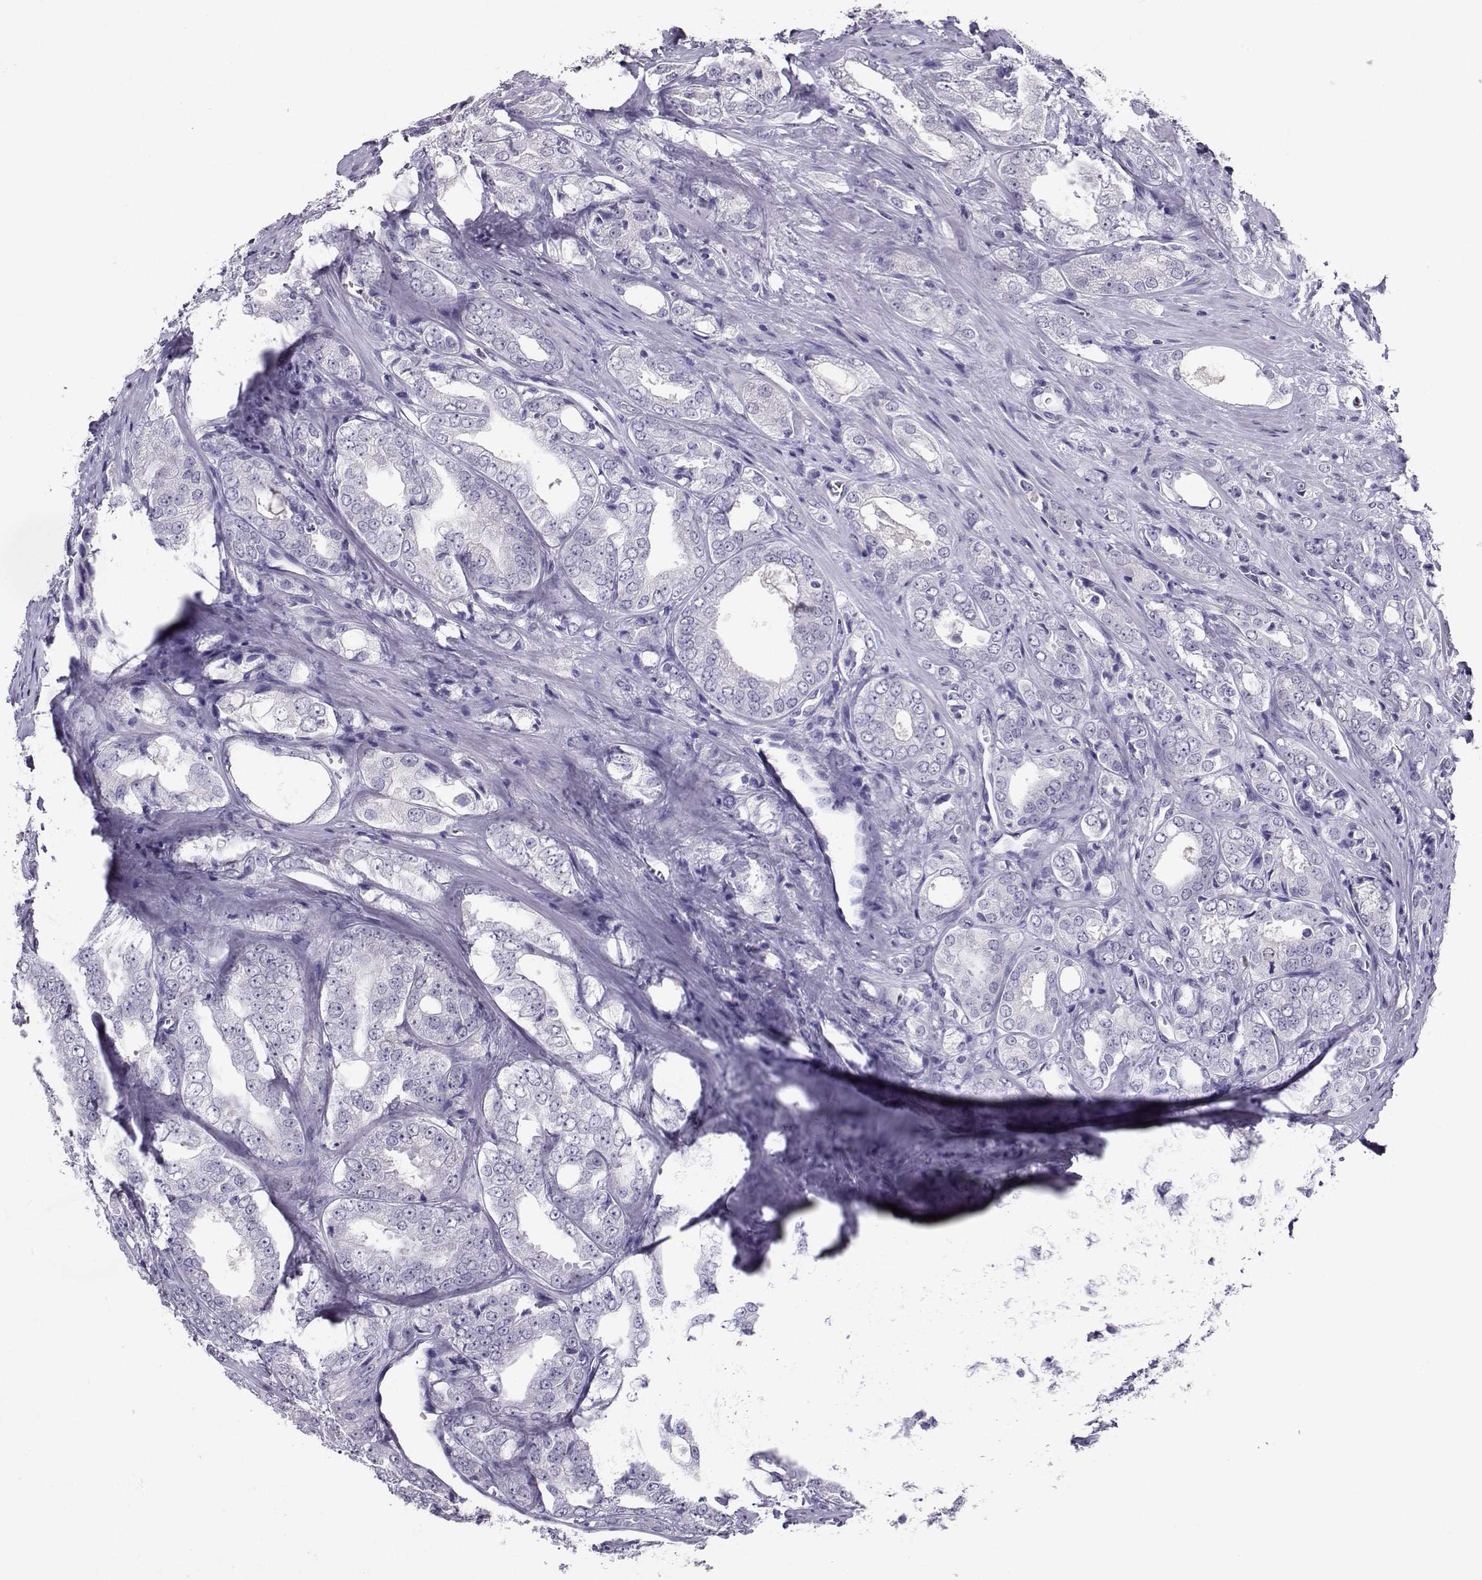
{"staining": {"intensity": "negative", "quantity": "none", "location": "none"}, "tissue": "prostate cancer", "cell_type": "Tumor cells", "image_type": "cancer", "snomed": [{"axis": "morphology", "description": "Adenocarcinoma, NOS"}, {"axis": "morphology", "description": "Adenocarcinoma, High grade"}, {"axis": "topography", "description": "Prostate"}], "caption": "DAB immunohistochemical staining of human prostate adenocarcinoma exhibits no significant staining in tumor cells.", "gene": "PGK1", "patient": {"sex": "male", "age": 70}}